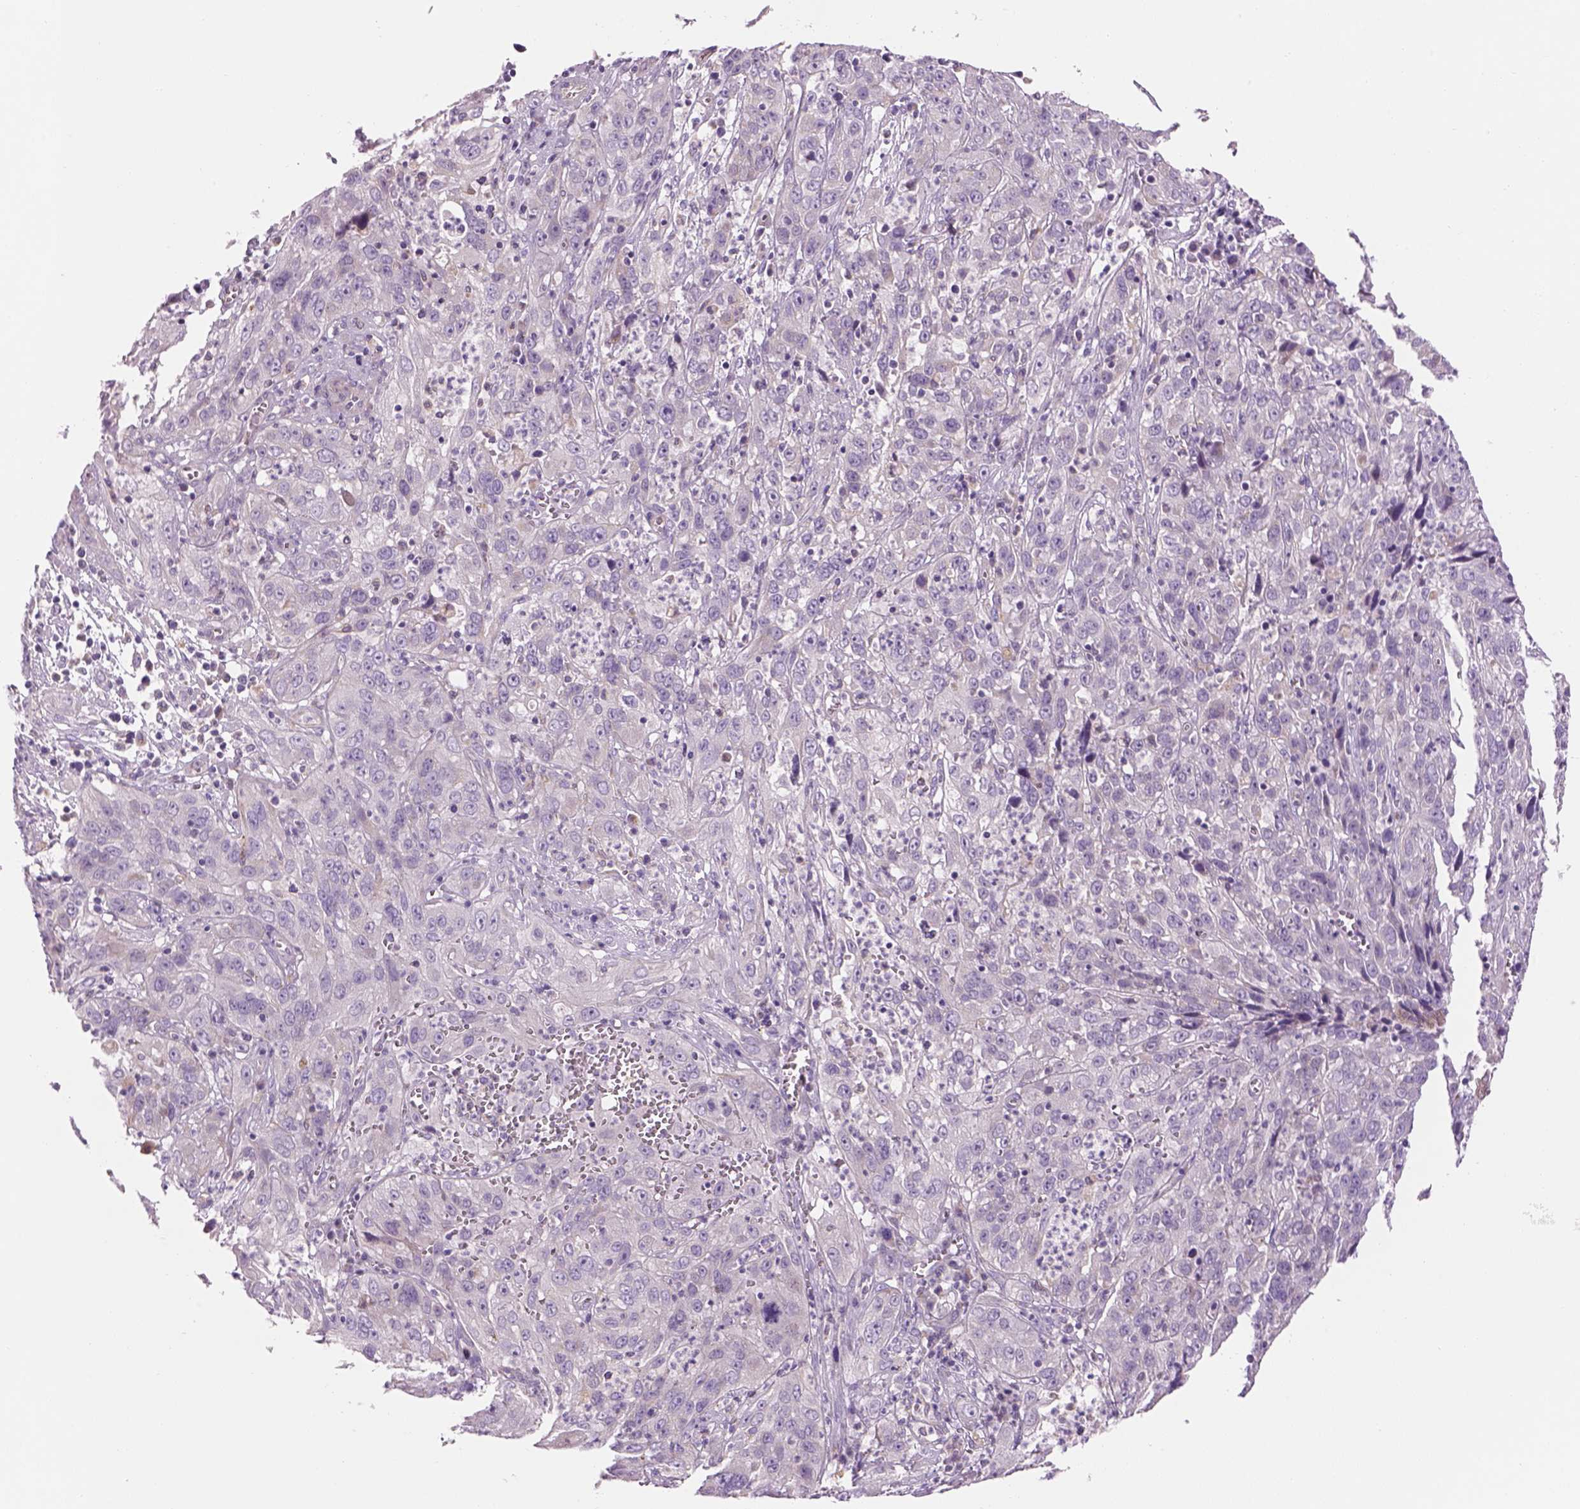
{"staining": {"intensity": "weak", "quantity": "<25%", "location": "cytoplasmic/membranous"}, "tissue": "cervical cancer", "cell_type": "Tumor cells", "image_type": "cancer", "snomed": [{"axis": "morphology", "description": "Squamous cell carcinoma, NOS"}, {"axis": "topography", "description": "Cervix"}], "caption": "Human cervical cancer (squamous cell carcinoma) stained for a protein using immunohistochemistry (IHC) shows no positivity in tumor cells.", "gene": "IFT52", "patient": {"sex": "female", "age": 32}}